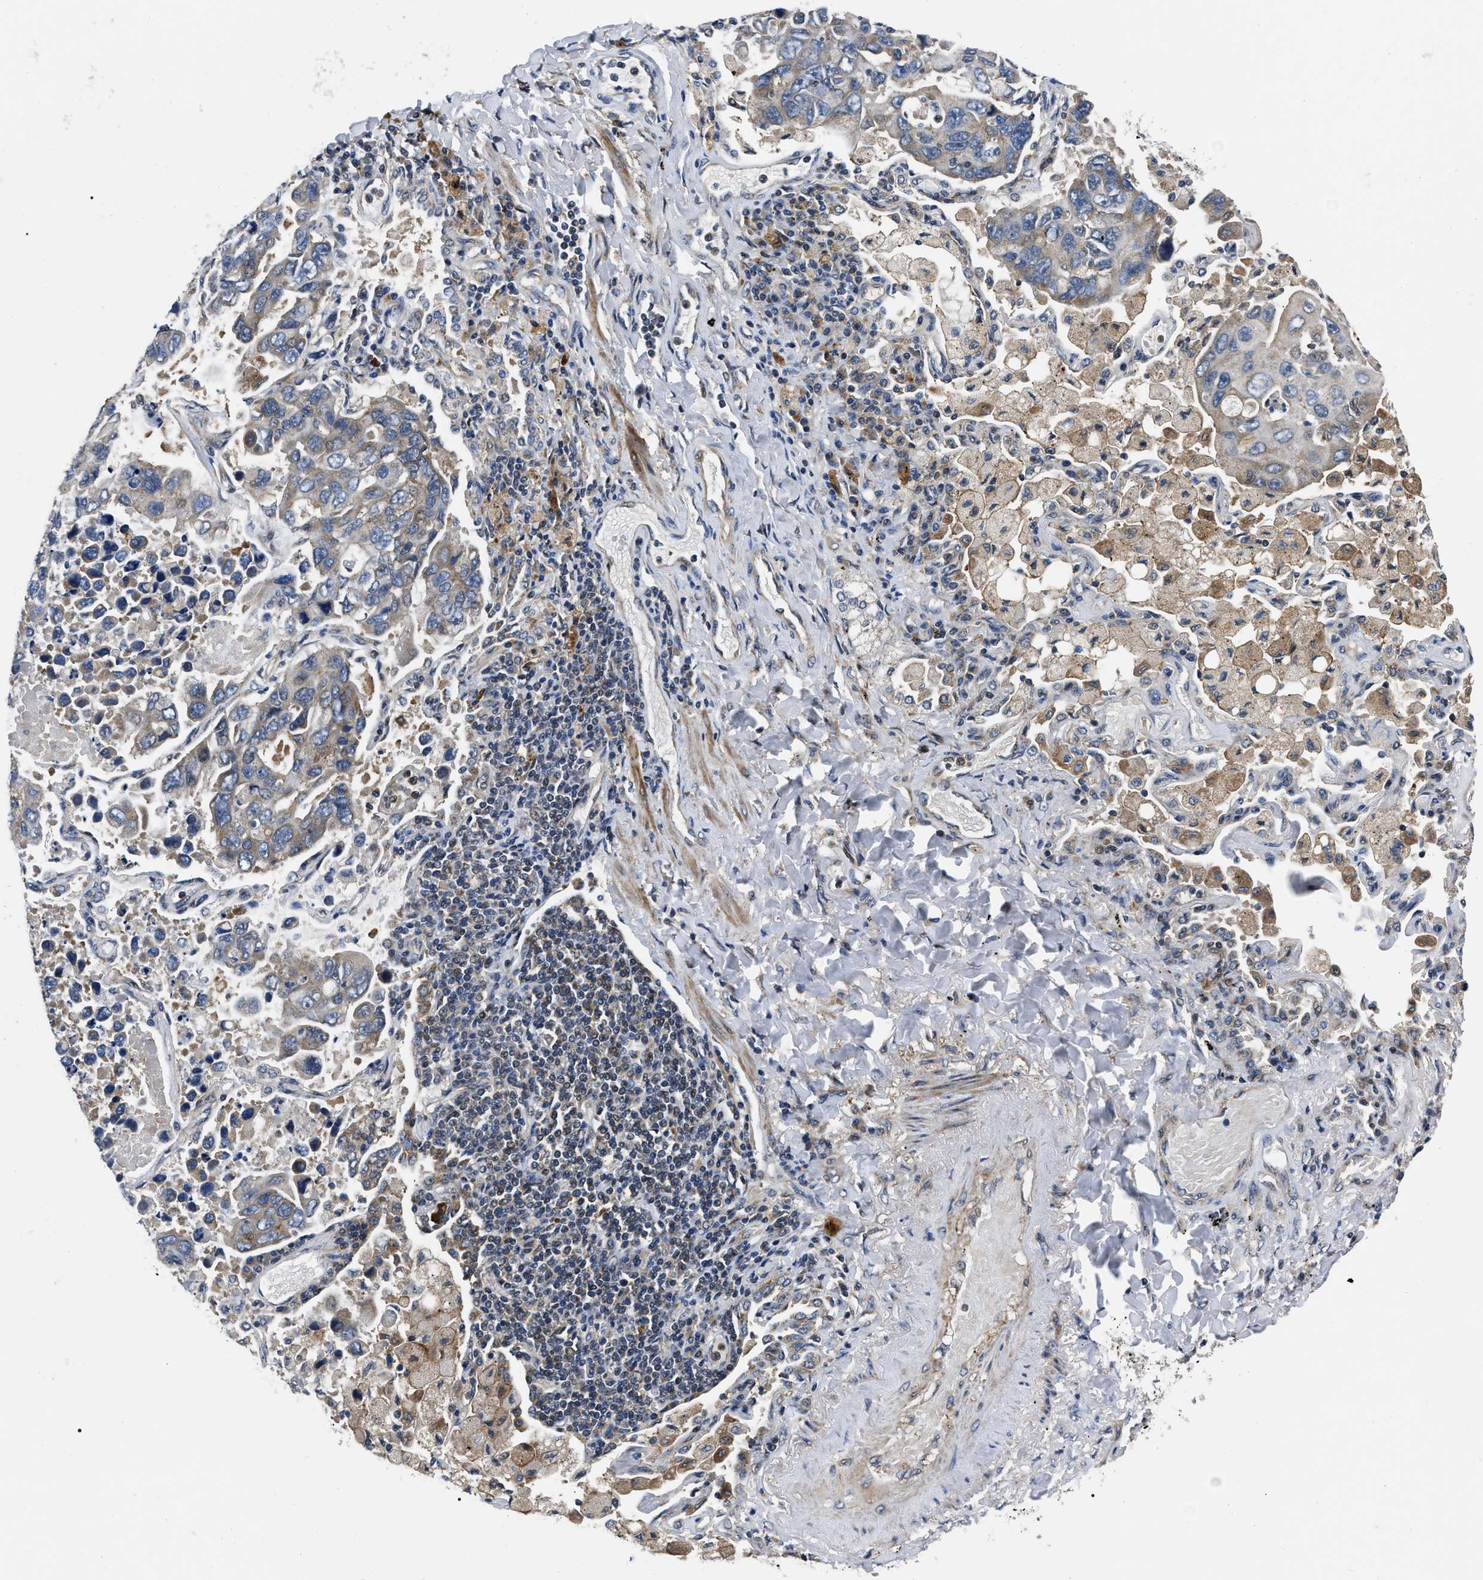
{"staining": {"intensity": "weak", "quantity": "25%-75%", "location": "cytoplasmic/membranous"}, "tissue": "lung cancer", "cell_type": "Tumor cells", "image_type": "cancer", "snomed": [{"axis": "morphology", "description": "Adenocarcinoma, NOS"}, {"axis": "topography", "description": "Lung"}], "caption": "Lung cancer stained for a protein (brown) exhibits weak cytoplasmic/membranous positive positivity in about 25%-75% of tumor cells.", "gene": "PPWD1", "patient": {"sex": "male", "age": 64}}